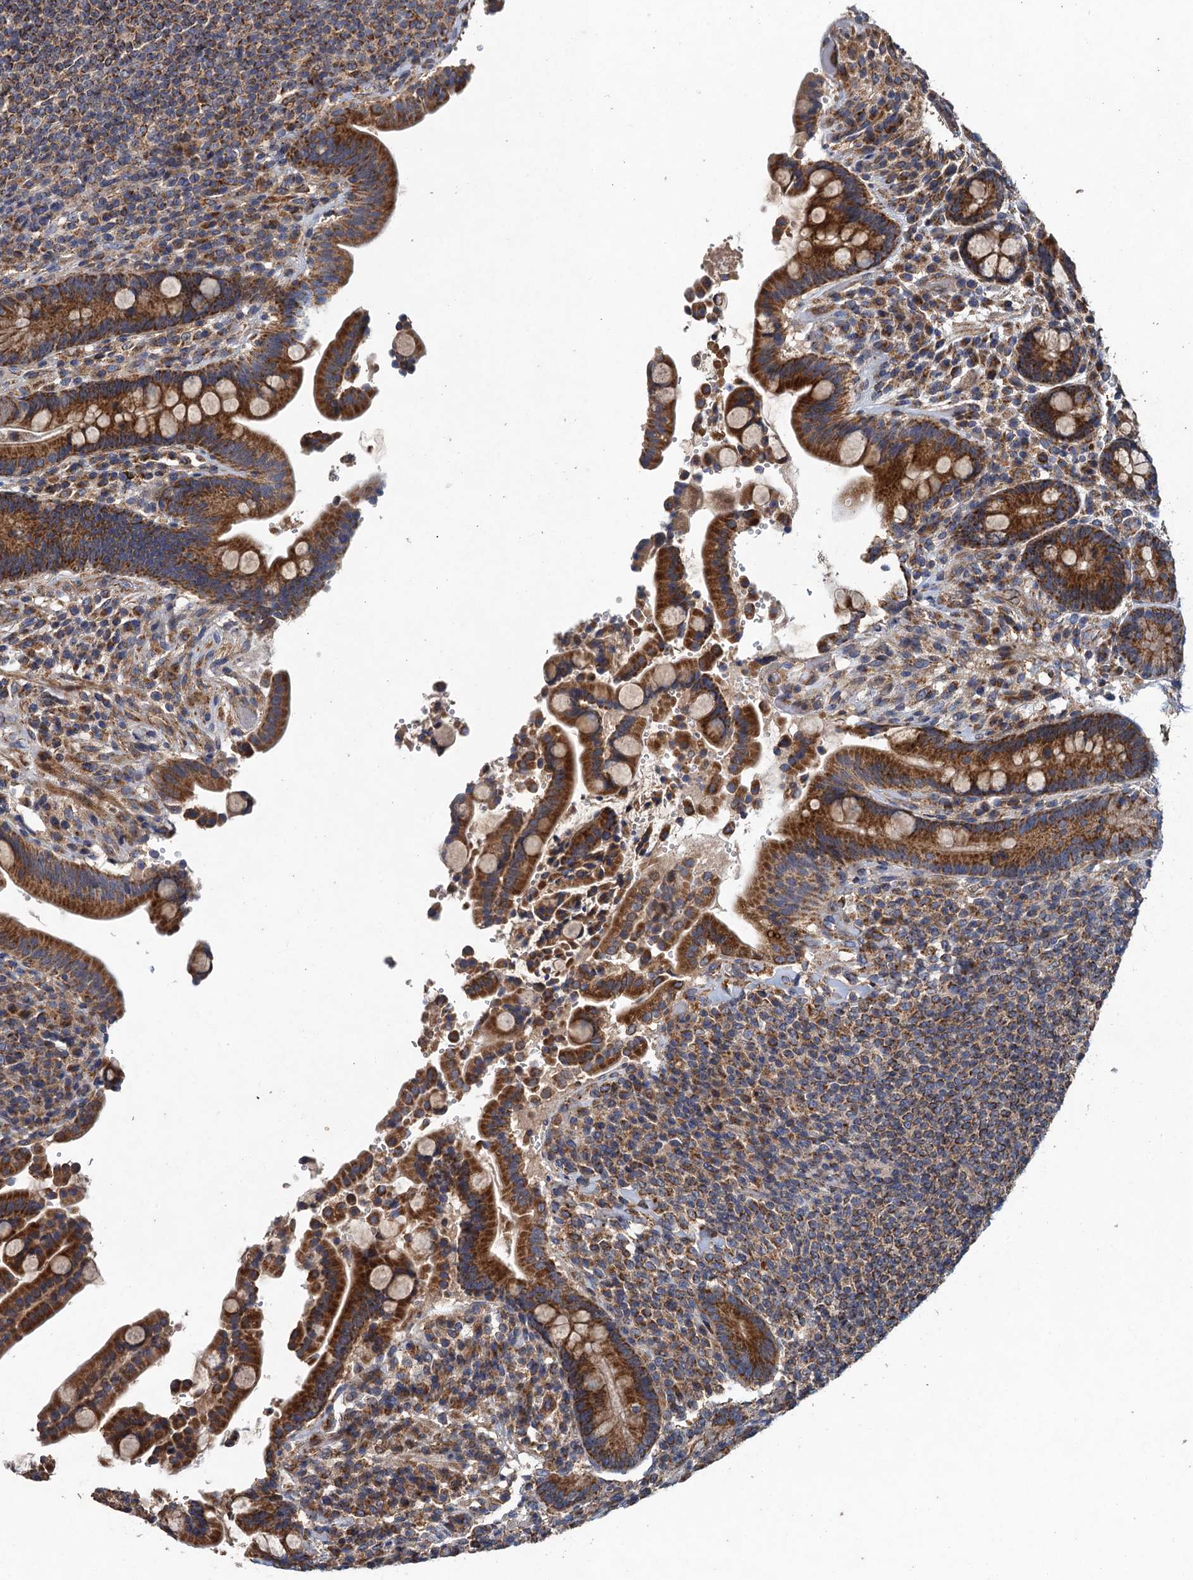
{"staining": {"intensity": "moderate", "quantity": ">75%", "location": "cytoplasmic/membranous"}, "tissue": "colon", "cell_type": "Endothelial cells", "image_type": "normal", "snomed": [{"axis": "morphology", "description": "Normal tissue, NOS"}, {"axis": "topography", "description": "Colon"}], "caption": "The photomicrograph shows staining of normal colon, revealing moderate cytoplasmic/membranous protein positivity (brown color) within endothelial cells. (Stains: DAB in brown, nuclei in blue, Microscopy: brightfield microscopy at high magnification).", "gene": "BCS1L", "patient": {"sex": "male", "age": 73}}